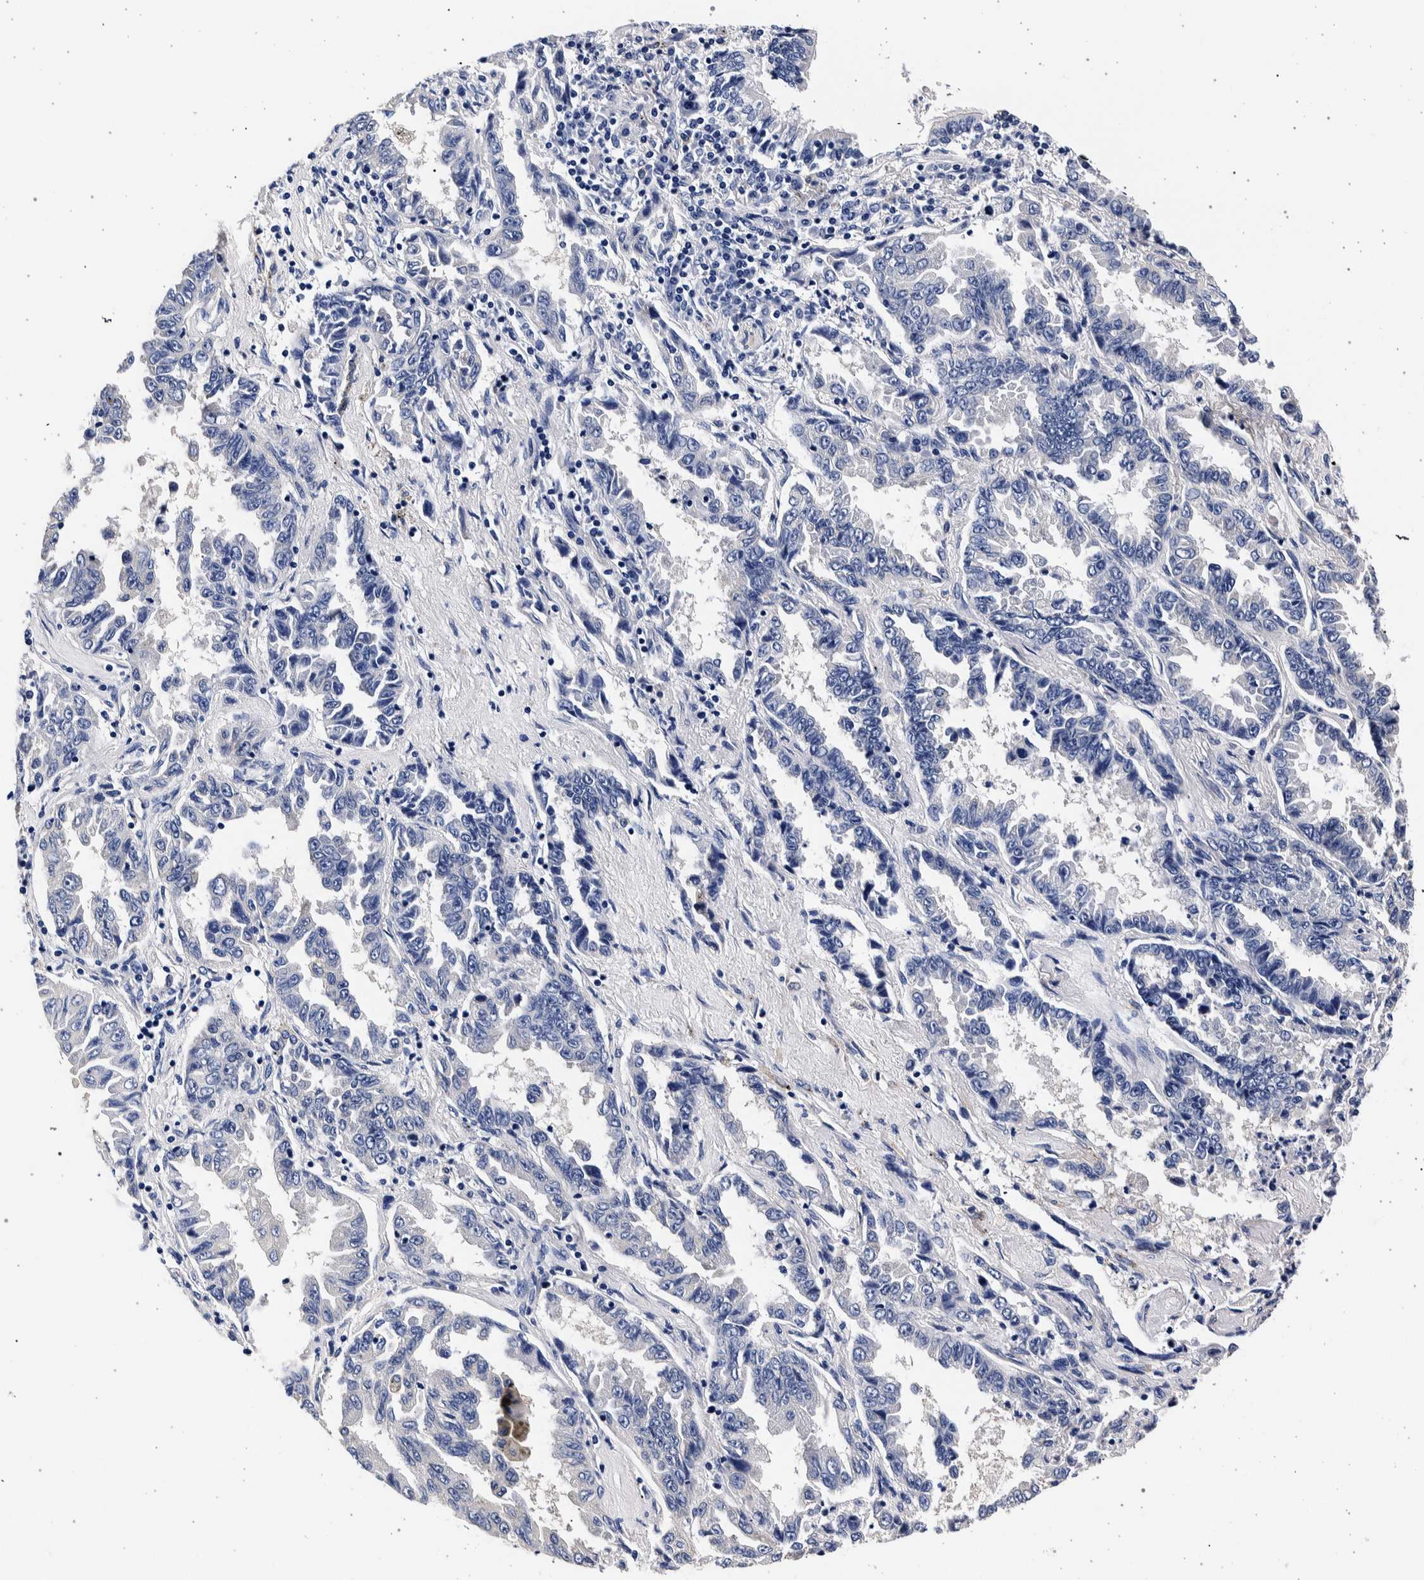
{"staining": {"intensity": "negative", "quantity": "none", "location": "none"}, "tissue": "lung cancer", "cell_type": "Tumor cells", "image_type": "cancer", "snomed": [{"axis": "morphology", "description": "Adenocarcinoma, NOS"}, {"axis": "topography", "description": "Lung"}], "caption": "The photomicrograph displays no significant expression in tumor cells of lung cancer.", "gene": "NIBAN2", "patient": {"sex": "female", "age": 51}}